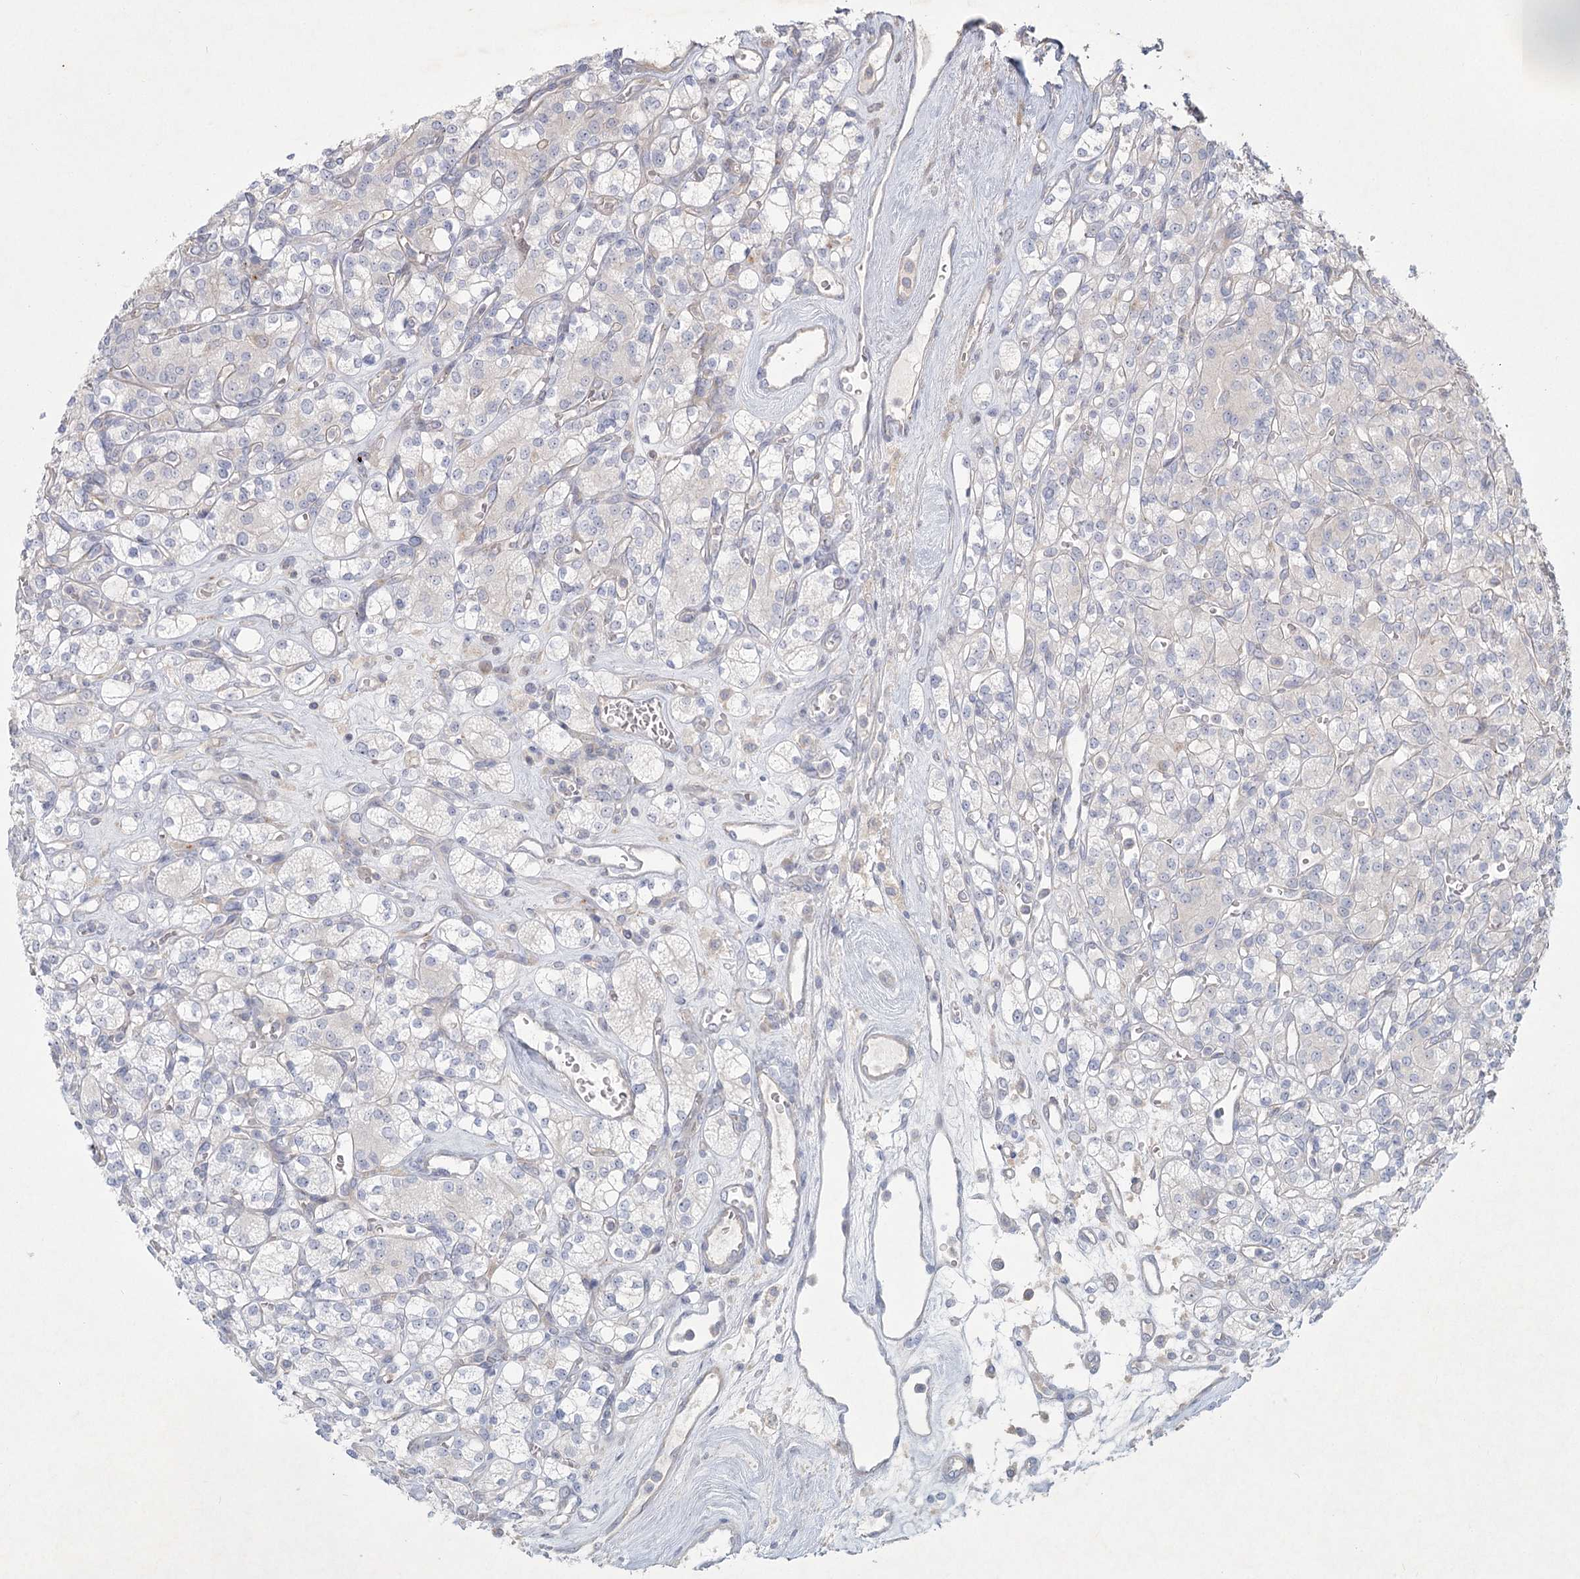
{"staining": {"intensity": "negative", "quantity": "none", "location": "none"}, "tissue": "renal cancer", "cell_type": "Tumor cells", "image_type": "cancer", "snomed": [{"axis": "morphology", "description": "Adenocarcinoma, NOS"}, {"axis": "topography", "description": "Kidney"}], "caption": "Renal adenocarcinoma was stained to show a protein in brown. There is no significant staining in tumor cells.", "gene": "FAM110C", "patient": {"sex": "male", "age": 77}}